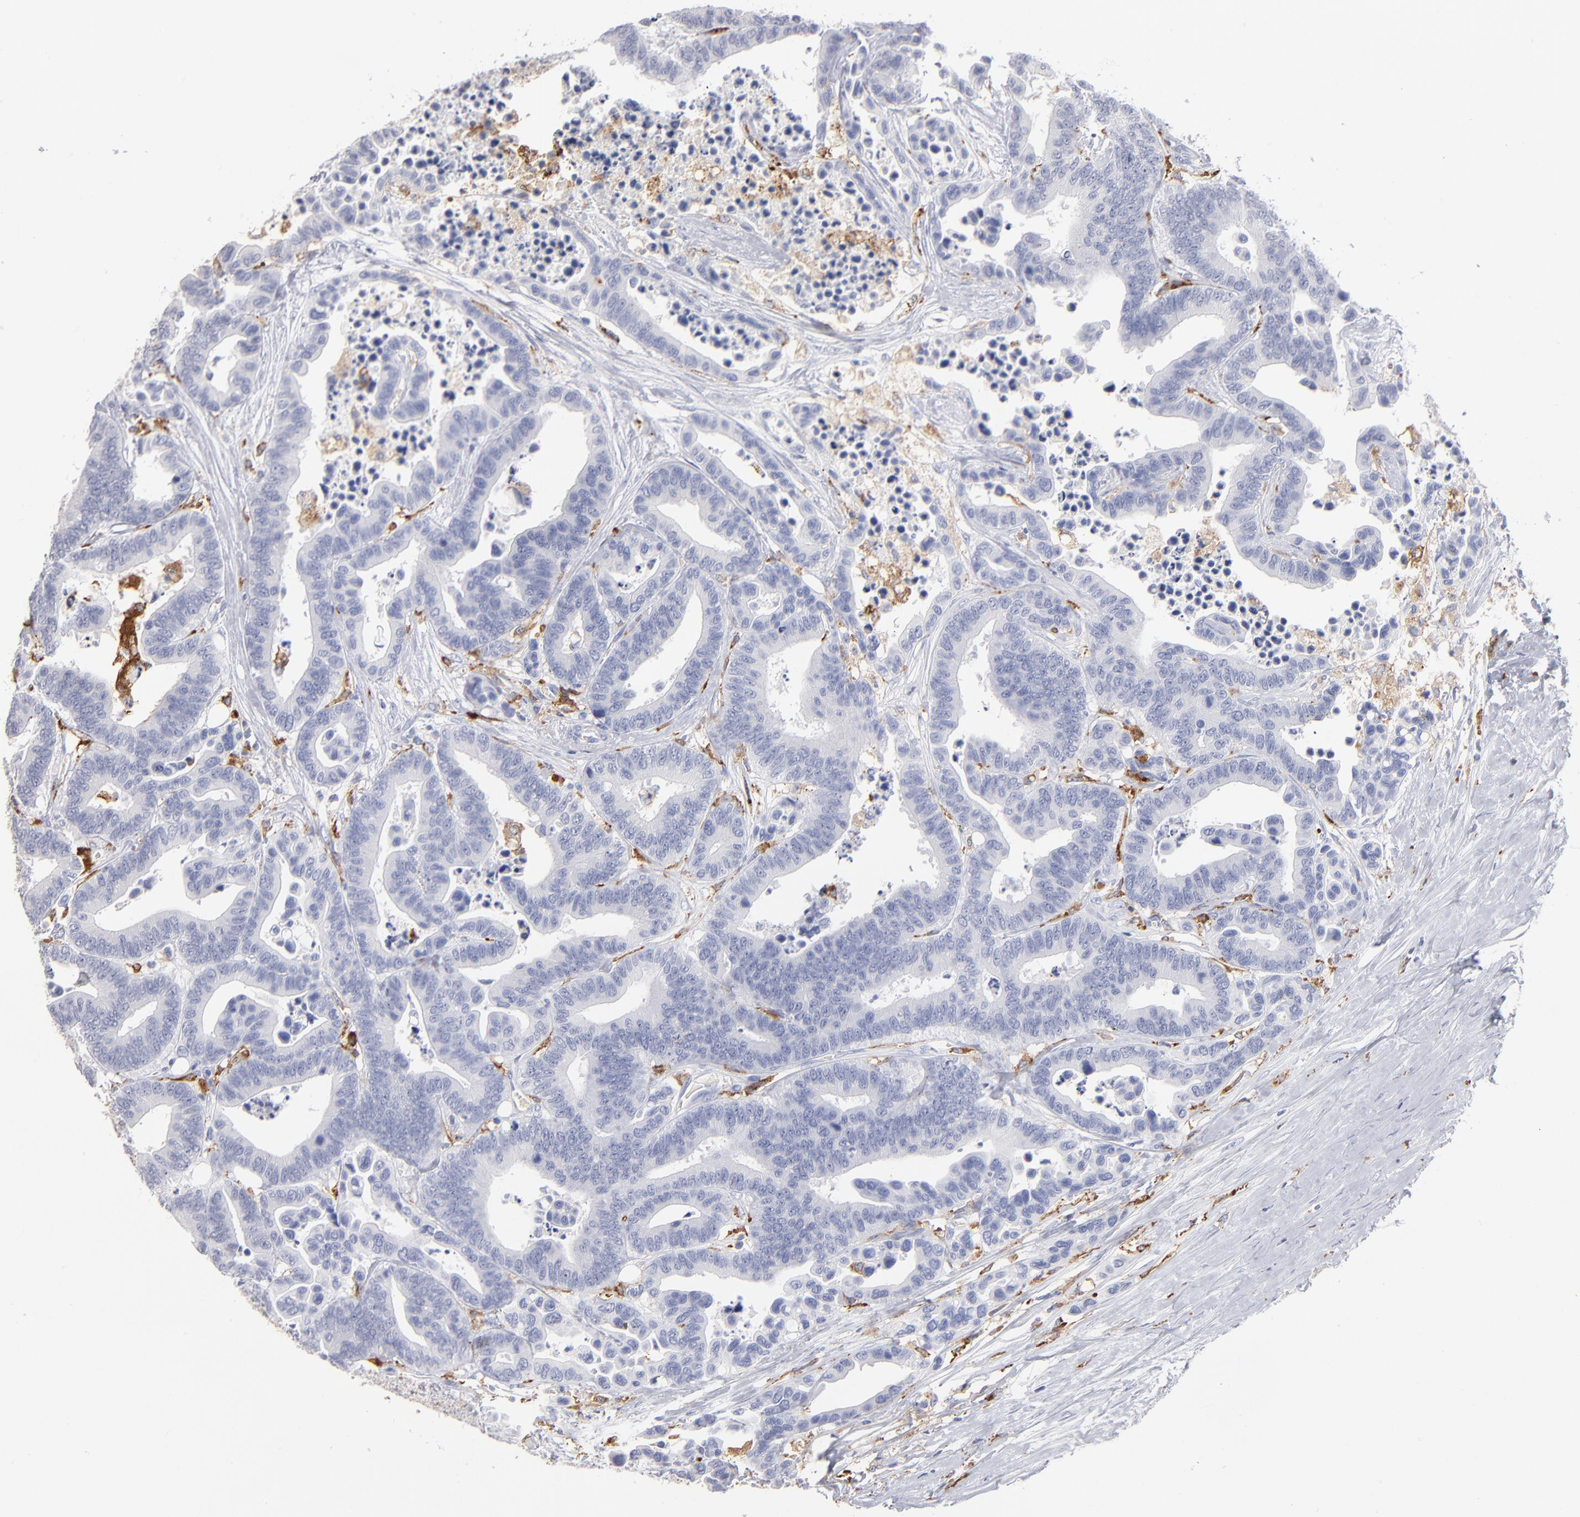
{"staining": {"intensity": "negative", "quantity": "none", "location": "none"}, "tissue": "colorectal cancer", "cell_type": "Tumor cells", "image_type": "cancer", "snomed": [{"axis": "morphology", "description": "Adenocarcinoma, NOS"}, {"axis": "topography", "description": "Colon"}], "caption": "Adenocarcinoma (colorectal) stained for a protein using immunohistochemistry demonstrates no staining tumor cells.", "gene": "CD180", "patient": {"sex": "male", "age": 82}}